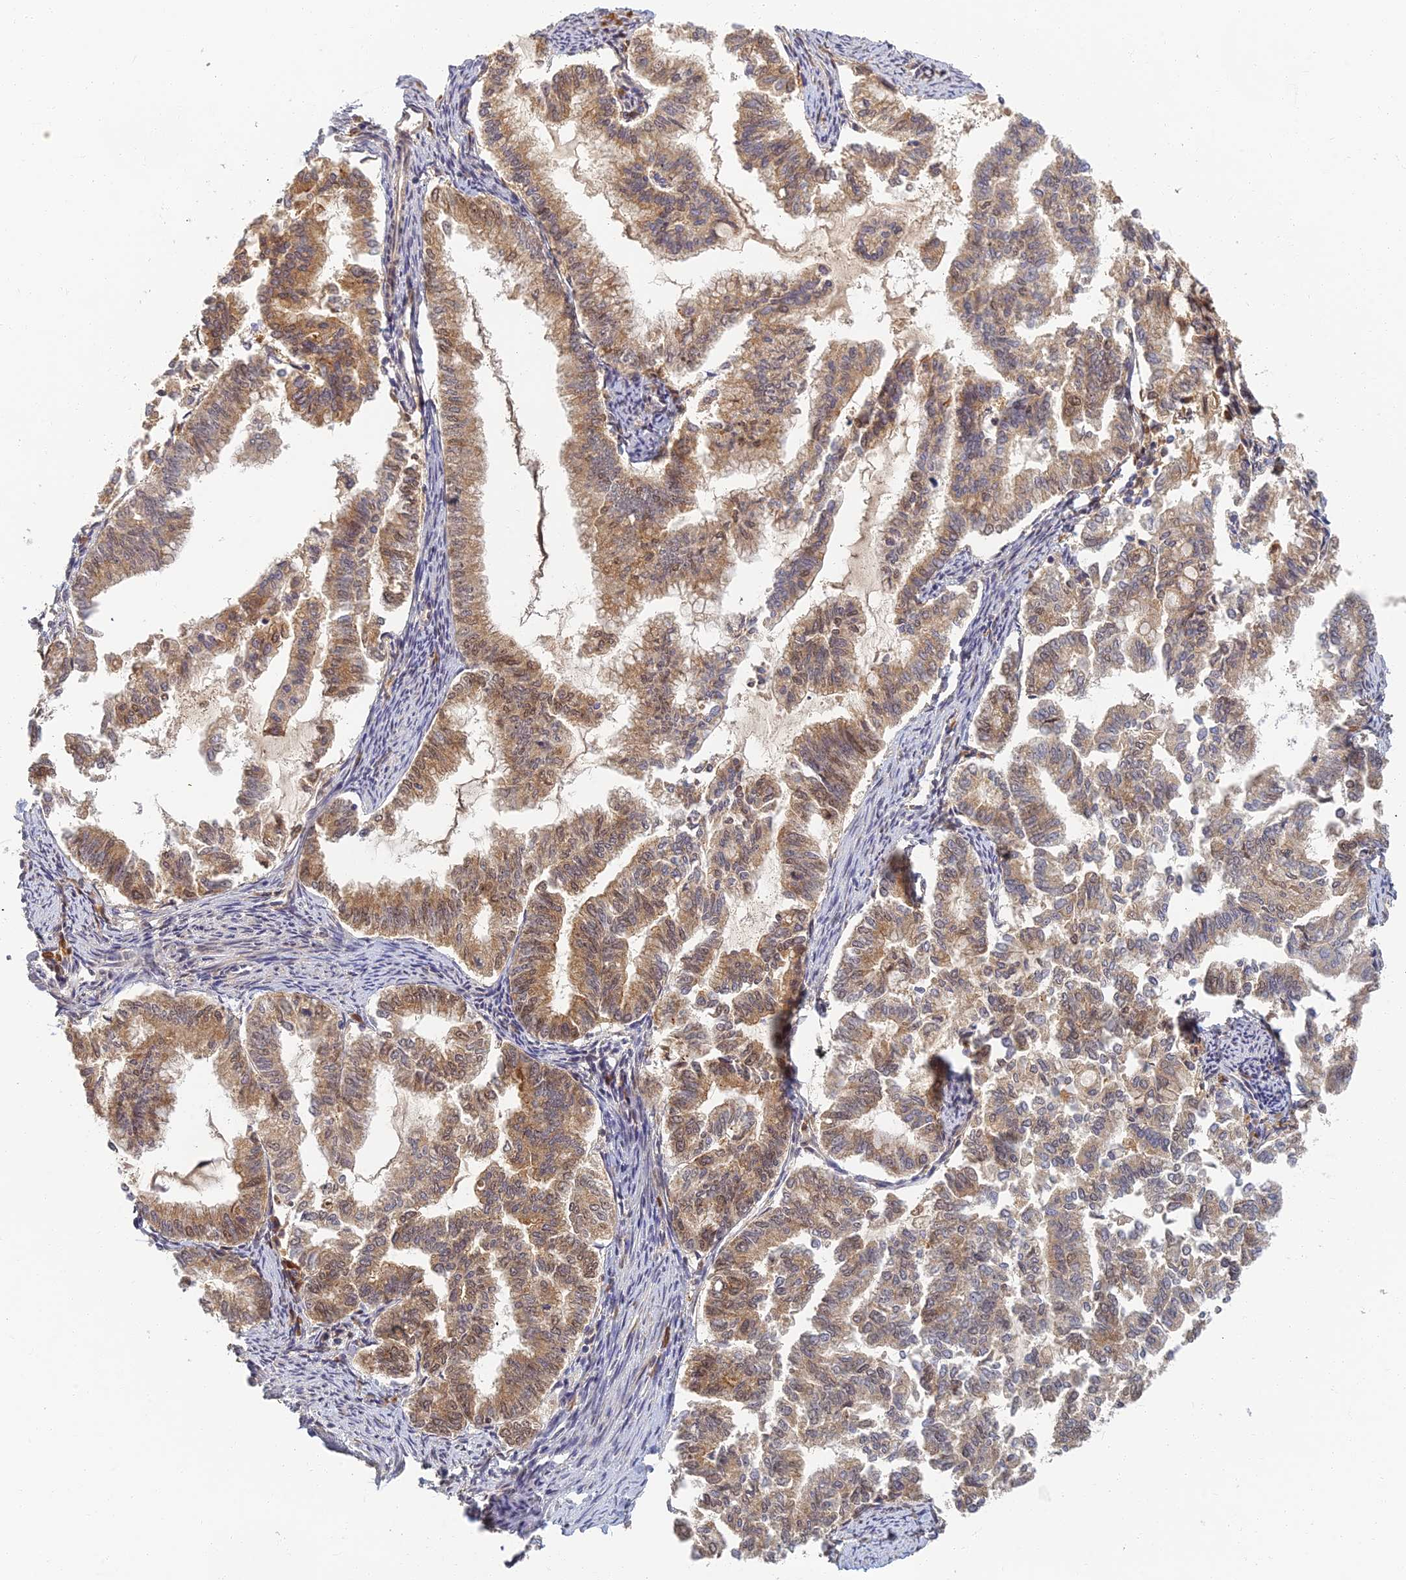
{"staining": {"intensity": "moderate", "quantity": ">75%", "location": "cytoplasmic/membranous"}, "tissue": "endometrial cancer", "cell_type": "Tumor cells", "image_type": "cancer", "snomed": [{"axis": "morphology", "description": "Adenocarcinoma, NOS"}, {"axis": "topography", "description": "Endometrium"}], "caption": "Immunohistochemistry (DAB) staining of endometrial cancer (adenocarcinoma) displays moderate cytoplasmic/membranous protein expression in about >75% of tumor cells. (brown staining indicates protein expression, while blue staining denotes nuclei).", "gene": "RGL3", "patient": {"sex": "female", "age": 79}}